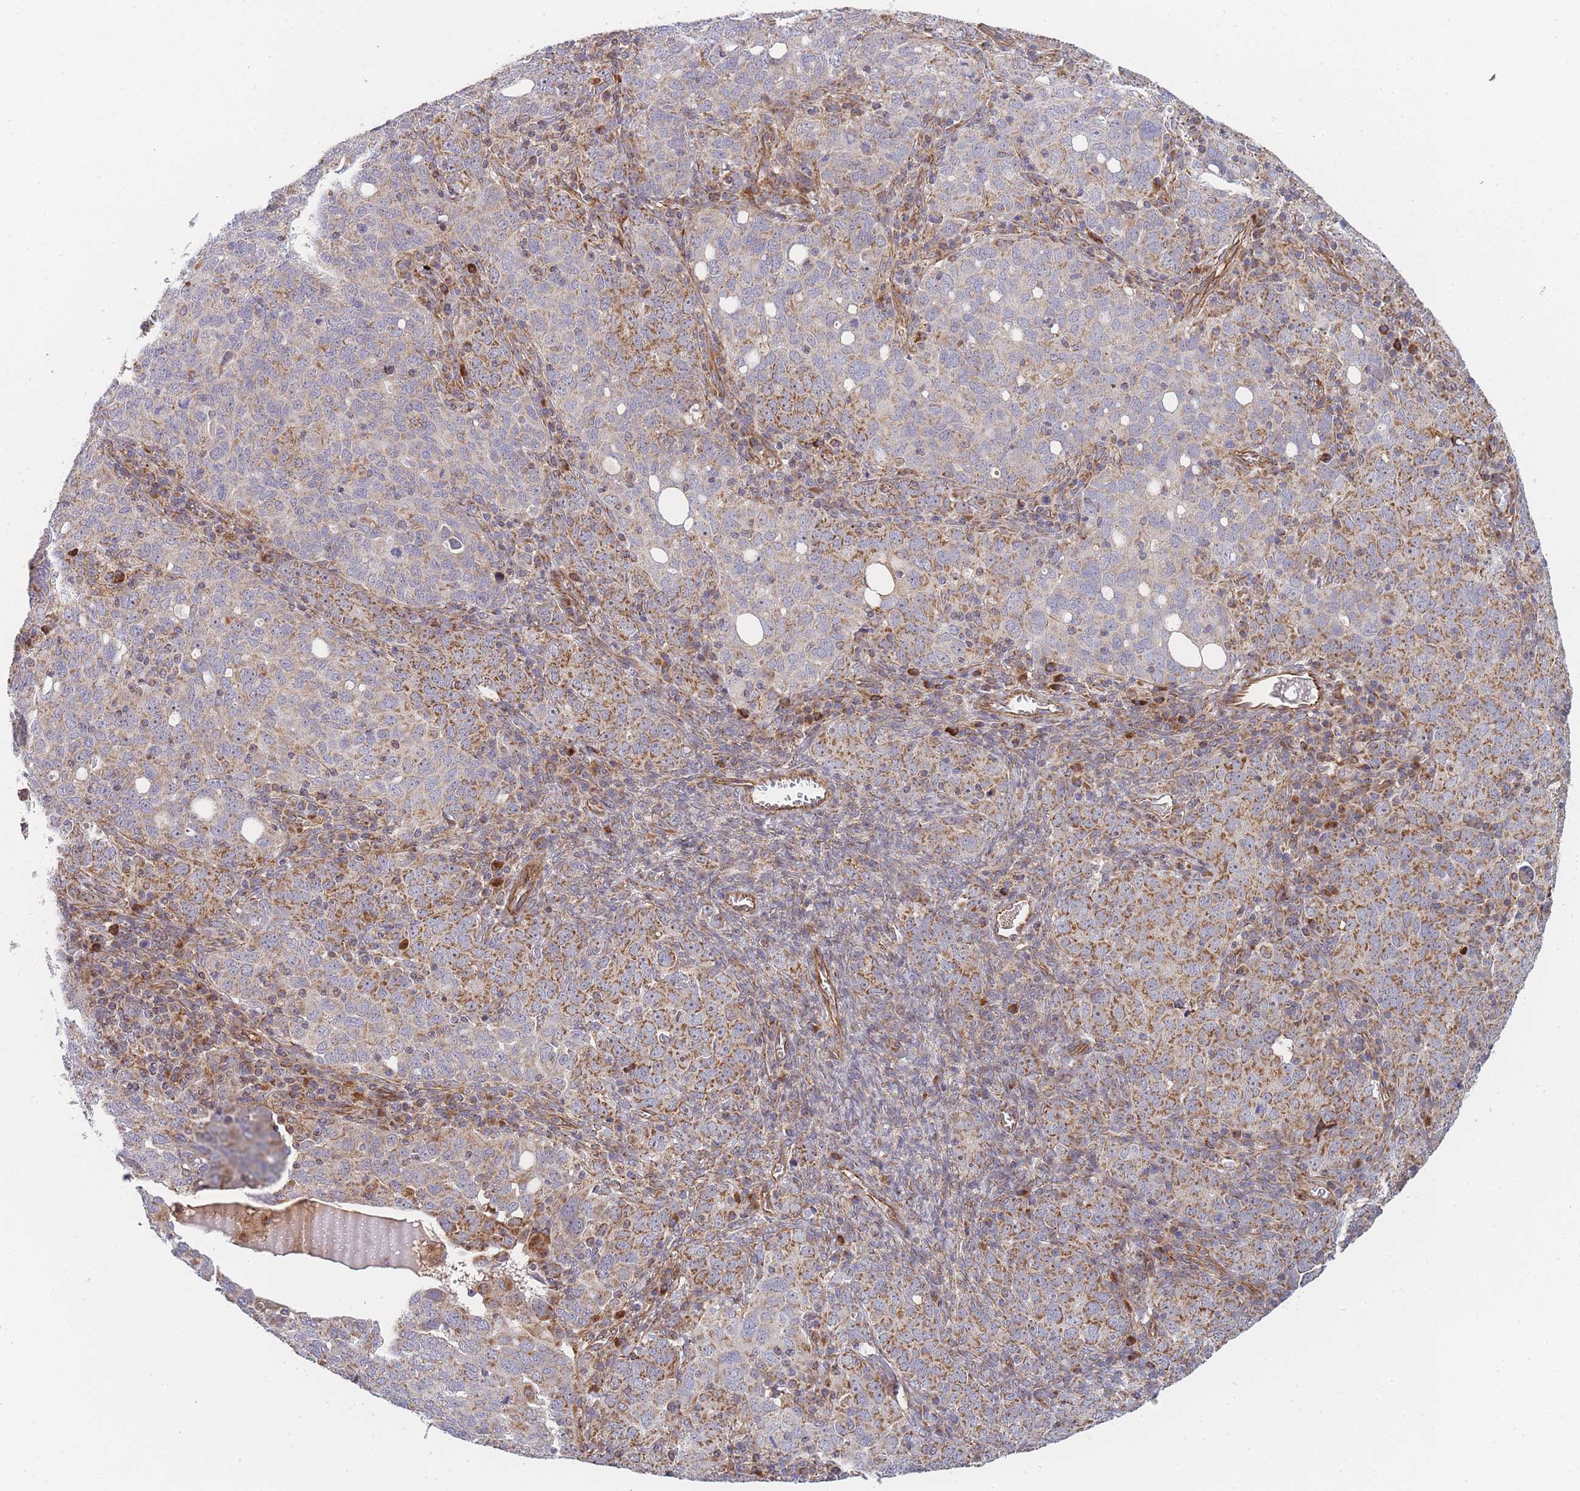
{"staining": {"intensity": "moderate", "quantity": "25%-75%", "location": "cytoplasmic/membranous"}, "tissue": "ovarian cancer", "cell_type": "Tumor cells", "image_type": "cancer", "snomed": [{"axis": "morphology", "description": "Carcinoma, endometroid"}, {"axis": "topography", "description": "Ovary"}], "caption": "Immunohistochemistry (IHC) photomicrograph of ovarian endometroid carcinoma stained for a protein (brown), which shows medium levels of moderate cytoplasmic/membranous staining in approximately 25%-75% of tumor cells.", "gene": "MTRES1", "patient": {"sex": "female", "age": 62}}